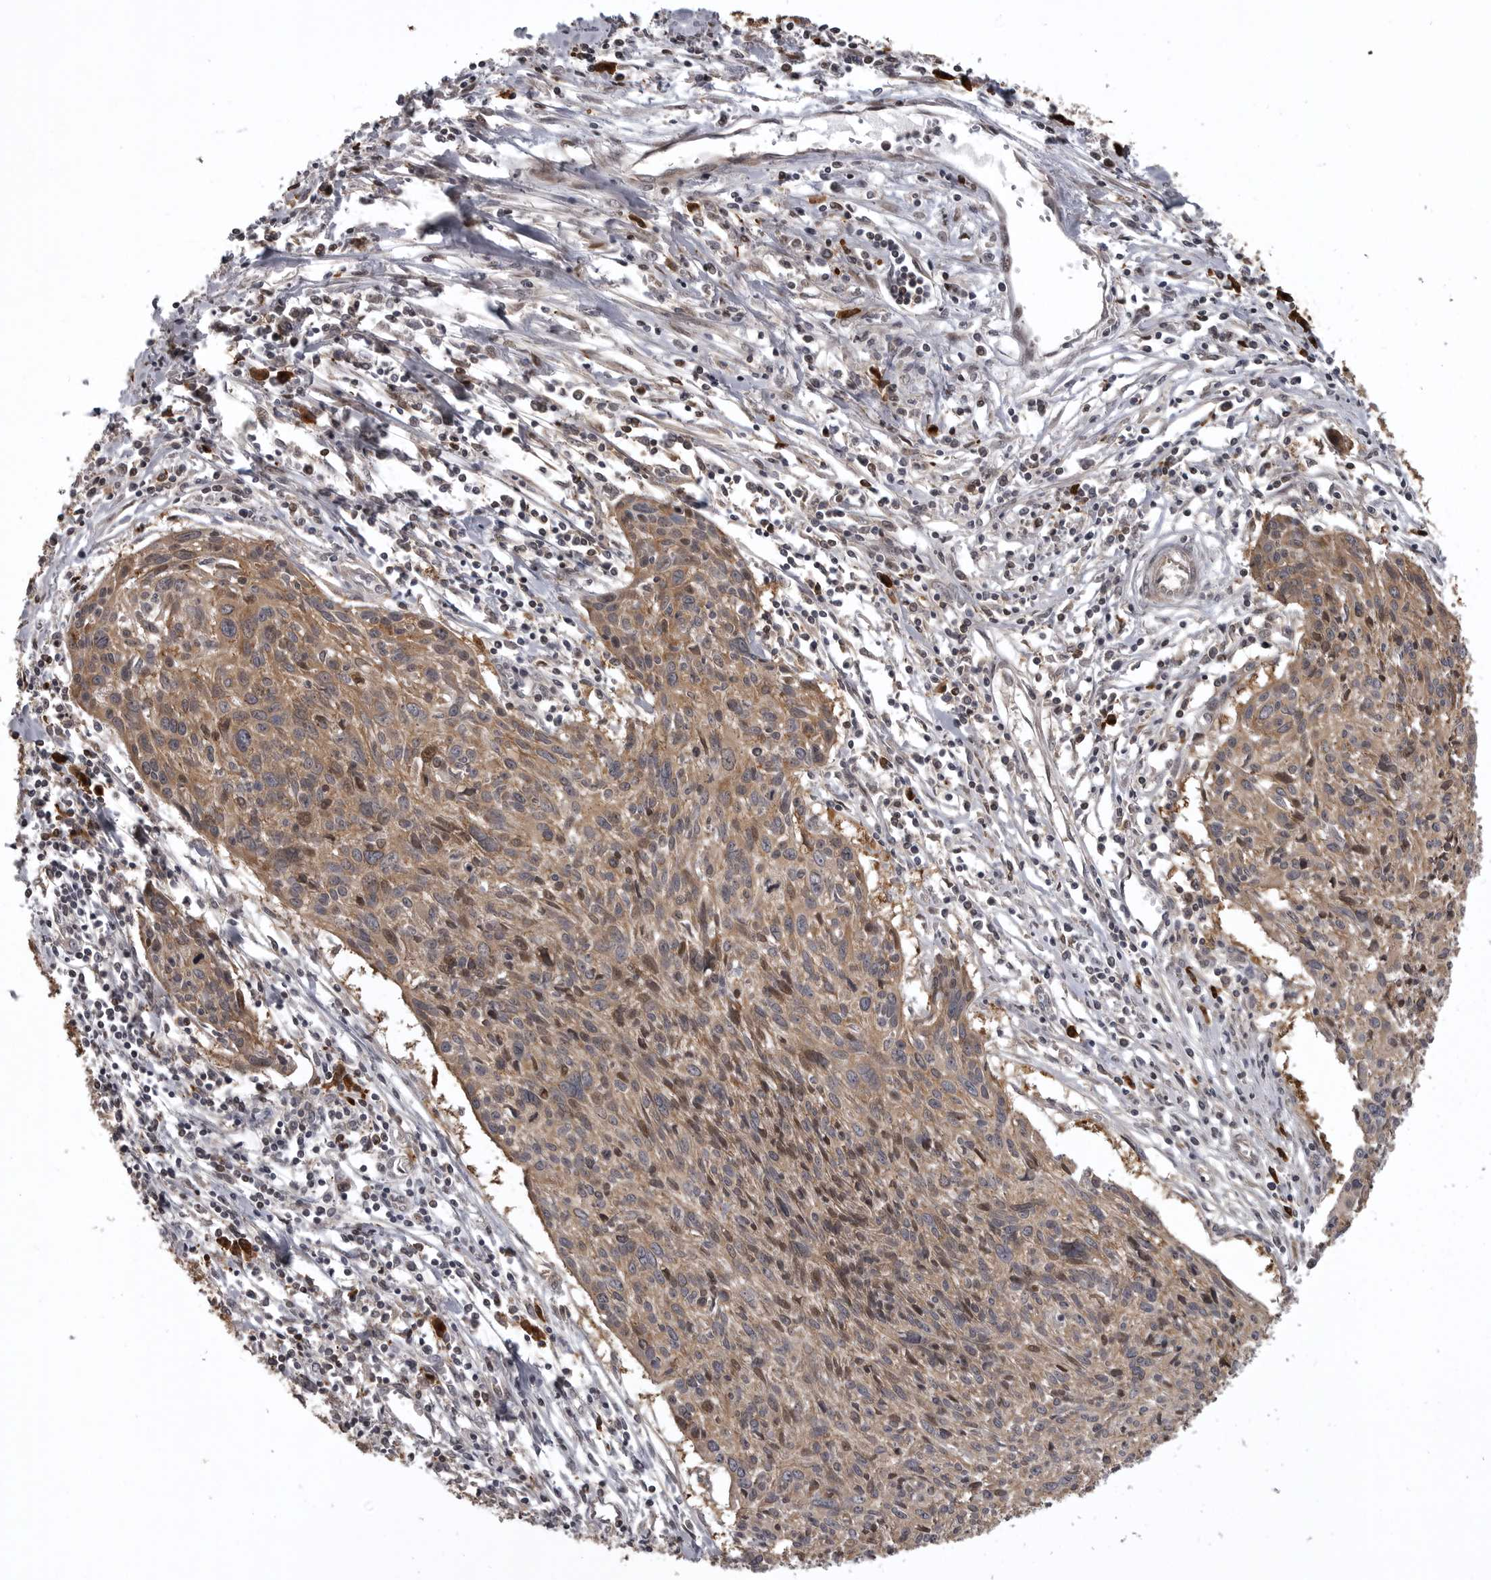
{"staining": {"intensity": "moderate", "quantity": ">75%", "location": "cytoplasmic/membranous,nuclear"}, "tissue": "cervical cancer", "cell_type": "Tumor cells", "image_type": "cancer", "snomed": [{"axis": "morphology", "description": "Squamous cell carcinoma, NOS"}, {"axis": "topography", "description": "Cervix"}], "caption": "Moderate cytoplasmic/membranous and nuclear protein staining is identified in about >75% of tumor cells in cervical squamous cell carcinoma.", "gene": "SNX16", "patient": {"sex": "female", "age": 51}}